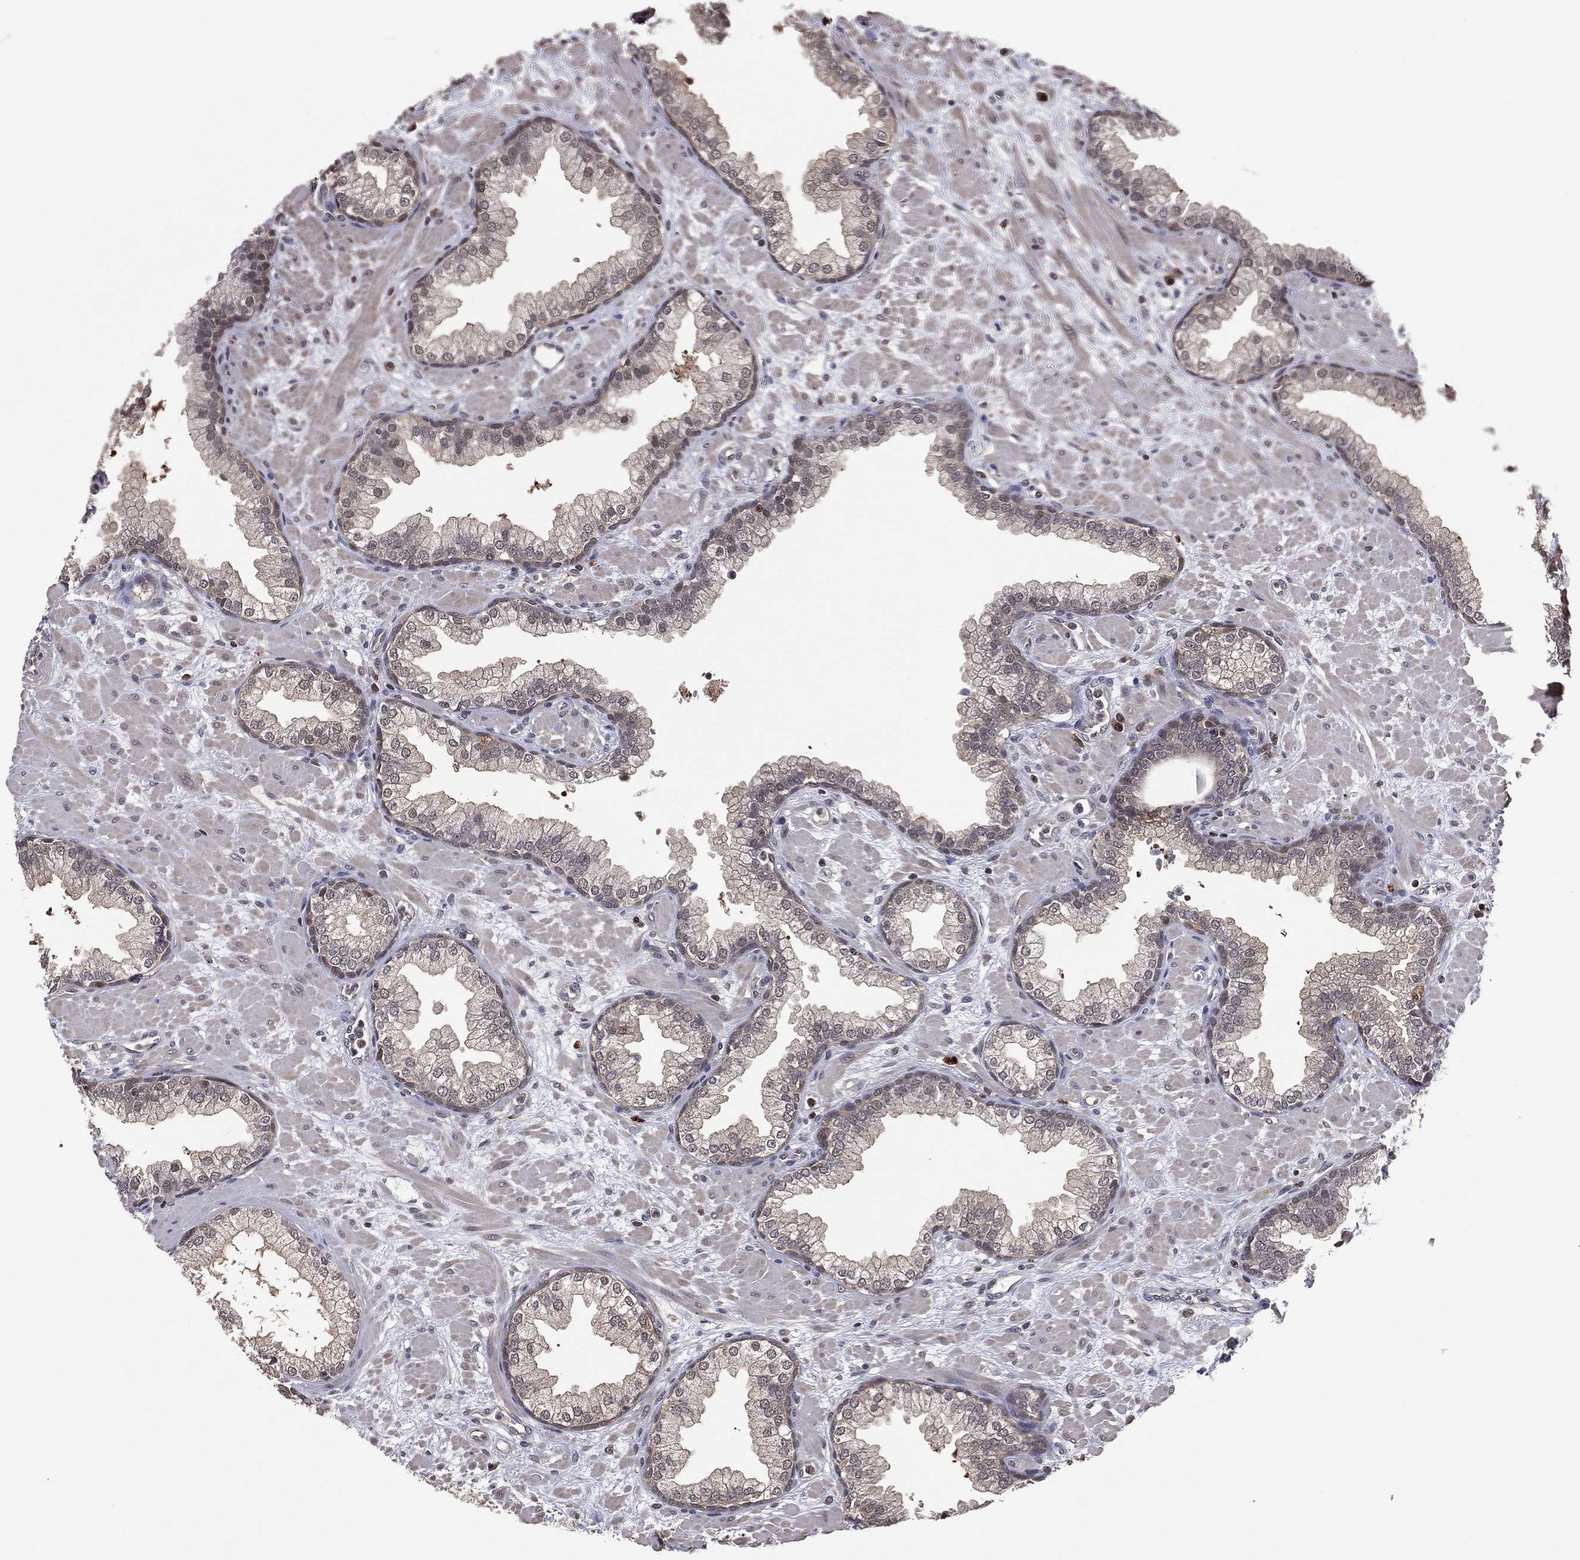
{"staining": {"intensity": "negative", "quantity": "none", "location": "none"}, "tissue": "prostate", "cell_type": "Glandular cells", "image_type": "normal", "snomed": [{"axis": "morphology", "description": "Normal tissue, NOS"}, {"axis": "topography", "description": "Prostate"}], "caption": "Glandular cells show no significant protein positivity in benign prostate.", "gene": "ICOSLG", "patient": {"sex": "male", "age": 63}}